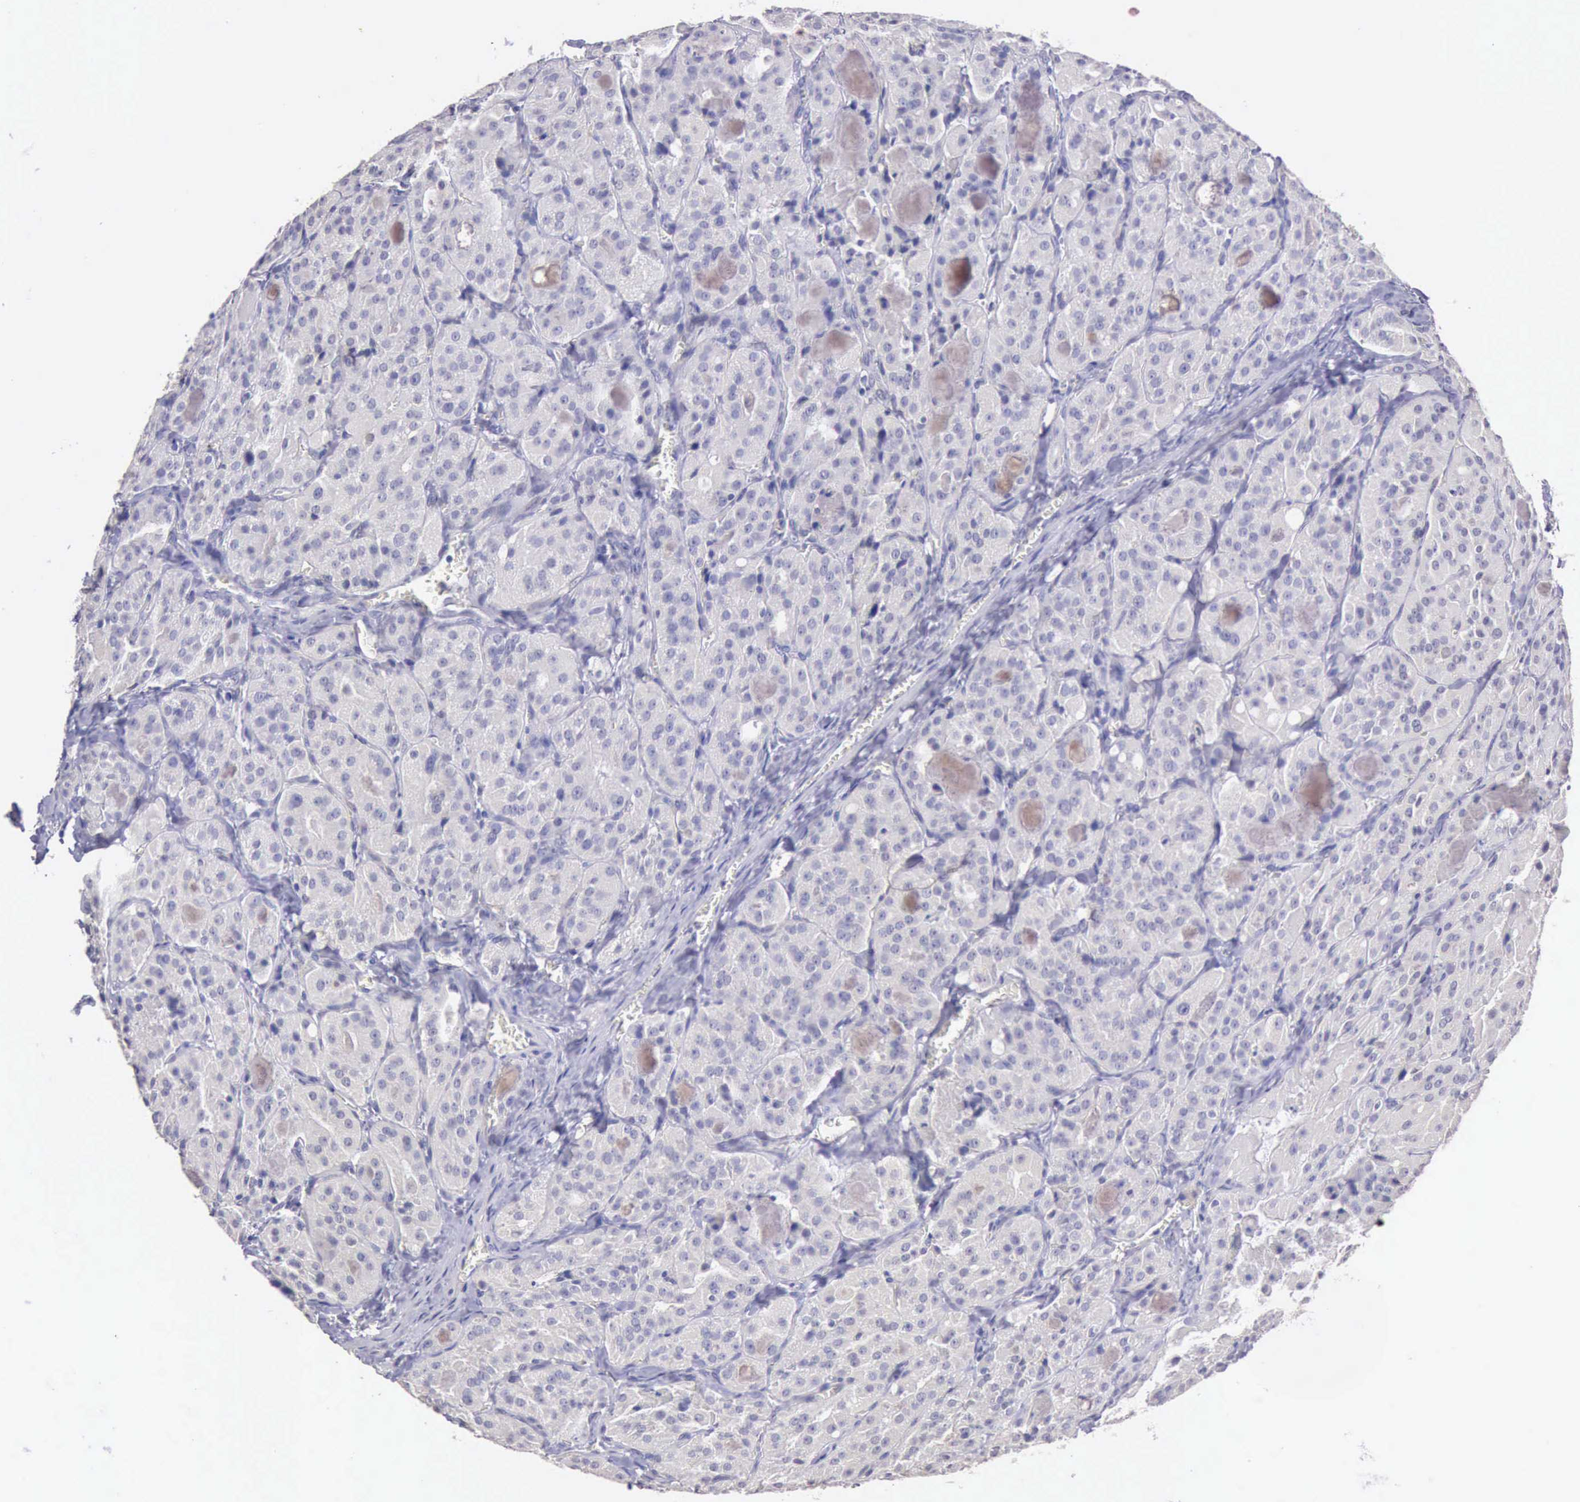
{"staining": {"intensity": "weak", "quantity": "<25%", "location": "cytoplasmic/membranous"}, "tissue": "thyroid cancer", "cell_type": "Tumor cells", "image_type": "cancer", "snomed": [{"axis": "morphology", "description": "Carcinoma, NOS"}, {"axis": "topography", "description": "Thyroid gland"}], "caption": "Carcinoma (thyroid) stained for a protein using immunohistochemistry (IHC) displays no staining tumor cells.", "gene": "KCND1", "patient": {"sex": "male", "age": 76}}